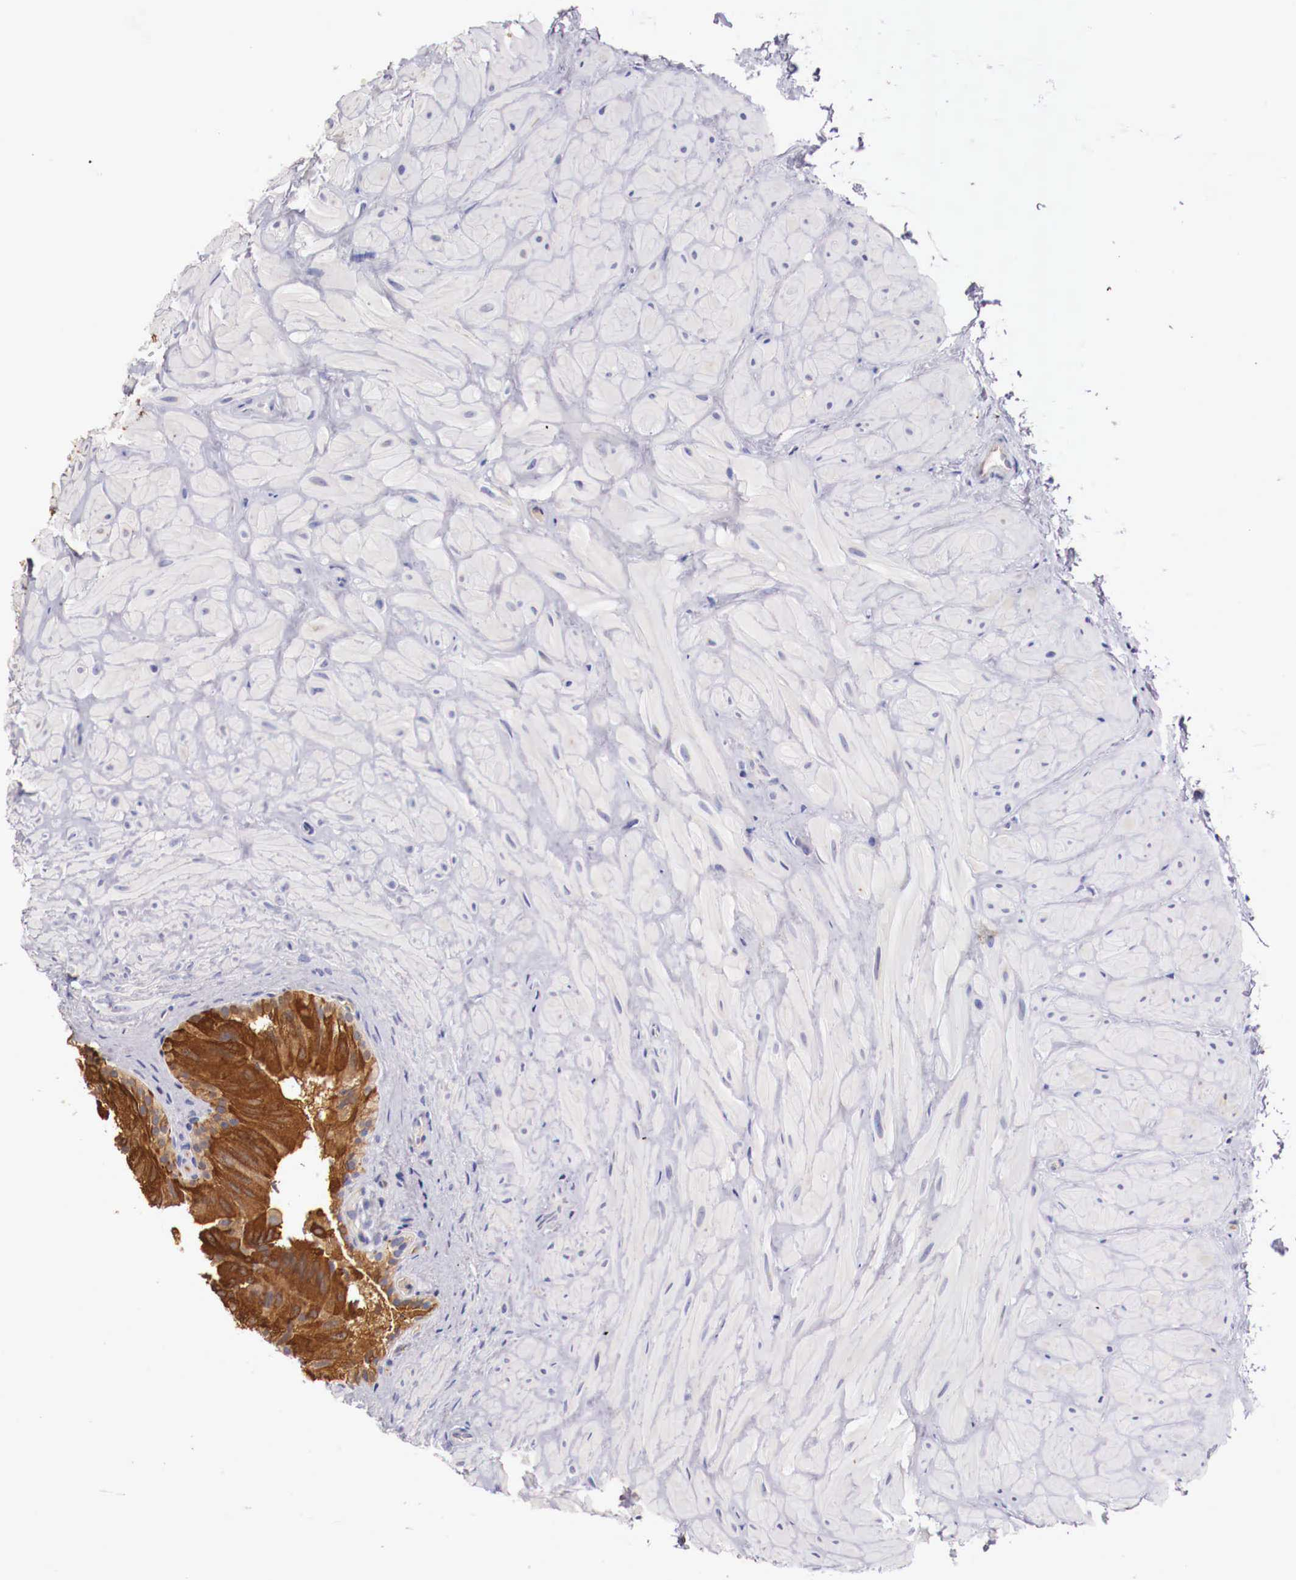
{"staining": {"intensity": "strong", "quantity": ">75%", "location": "cytoplasmic/membranous"}, "tissue": "epididymis", "cell_type": "Glandular cells", "image_type": "normal", "snomed": [{"axis": "morphology", "description": "Normal tissue, NOS"}, {"axis": "topography", "description": "Epididymis"}], "caption": "High-power microscopy captured an immunohistochemistry photomicrograph of normal epididymis, revealing strong cytoplasmic/membranous positivity in approximately >75% of glandular cells. (DAB (3,3'-diaminobenzidine) = brown stain, brightfield microscopy at high magnification).", "gene": "PITPNA", "patient": {"sex": "male", "age": 35}}